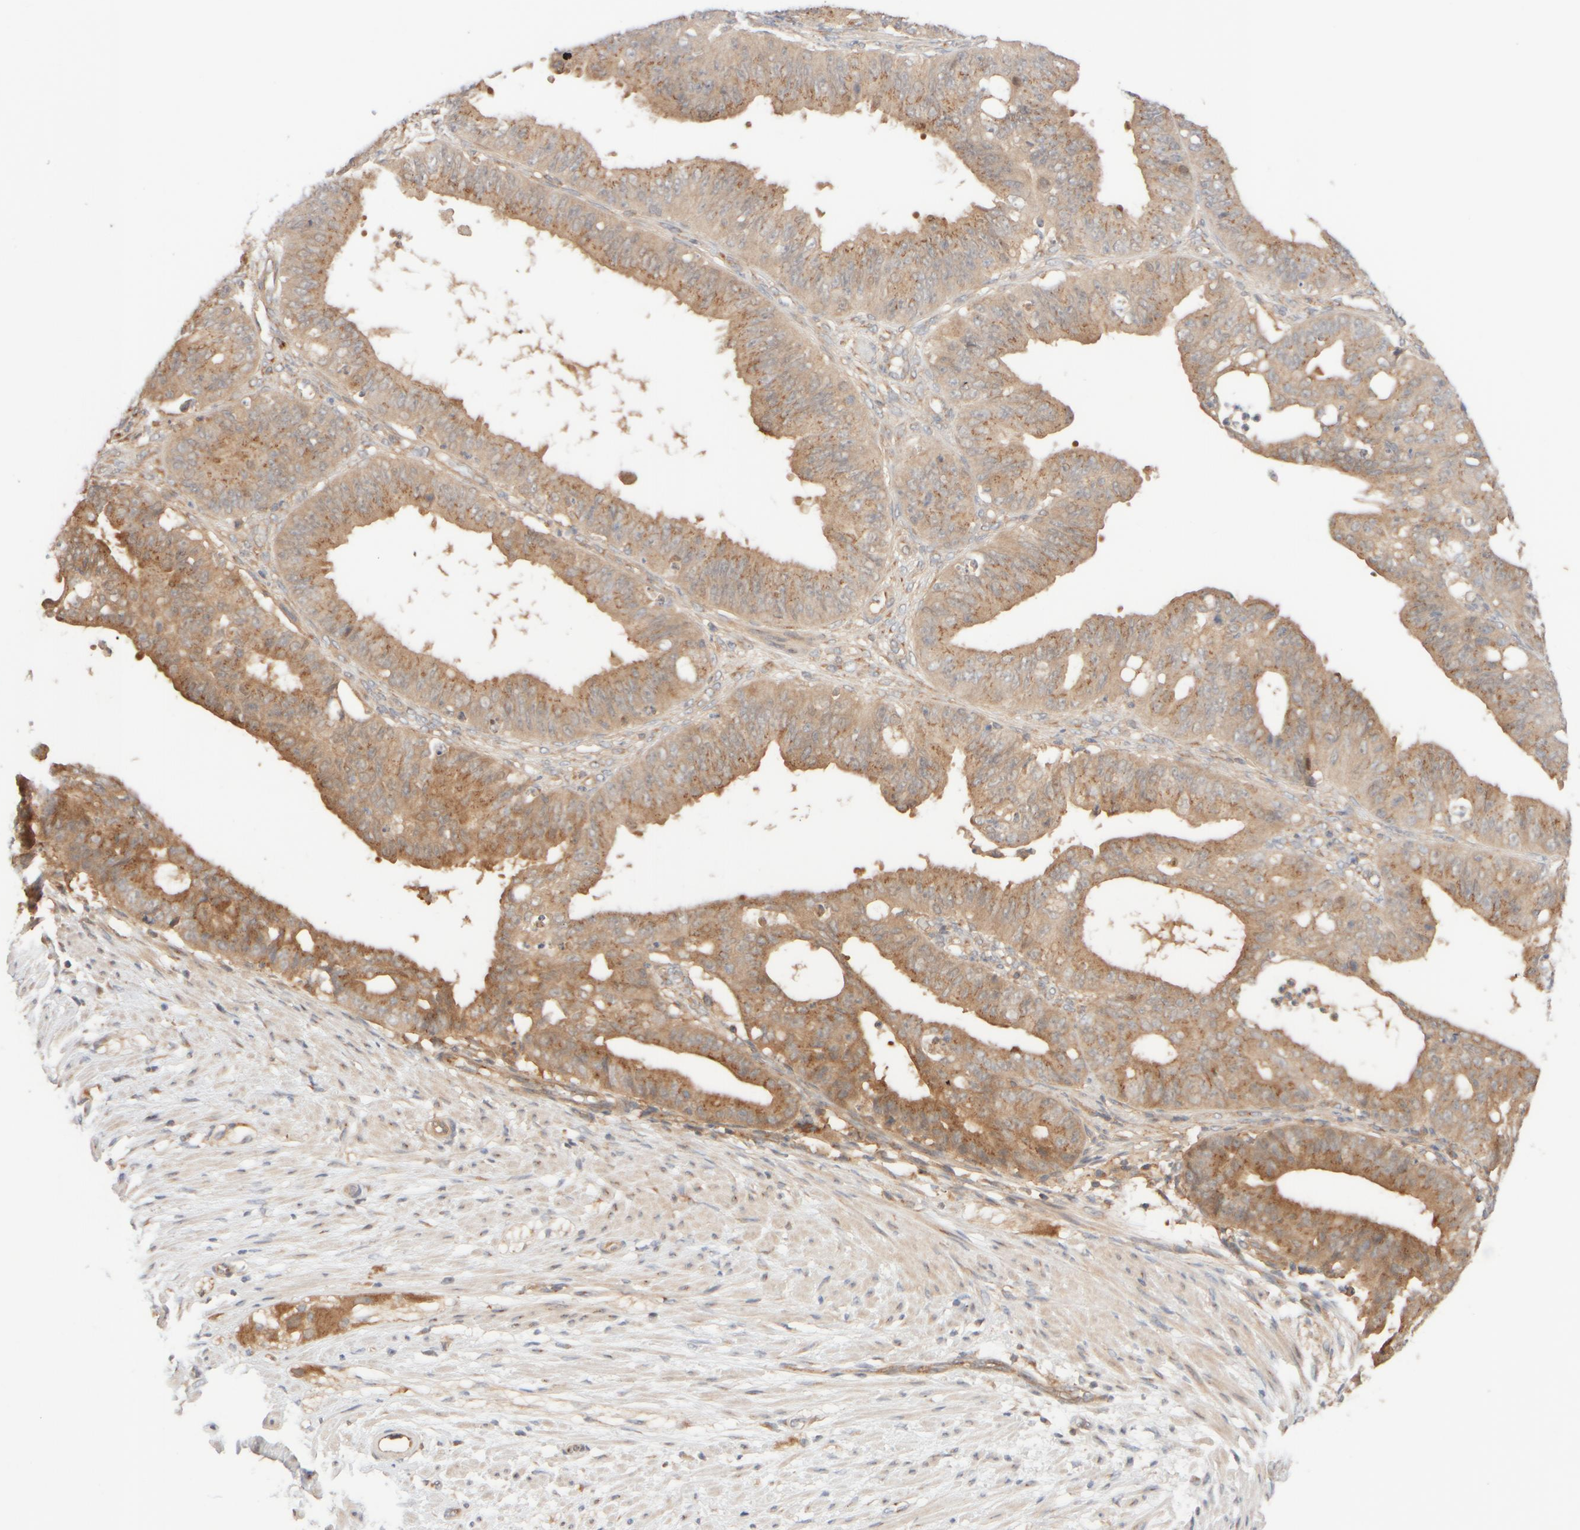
{"staining": {"intensity": "moderate", "quantity": ">75%", "location": "cytoplasmic/membranous"}, "tissue": "ovarian cancer", "cell_type": "Tumor cells", "image_type": "cancer", "snomed": [{"axis": "morphology", "description": "Carcinoma, endometroid"}, {"axis": "topography", "description": "Ovary"}], "caption": "IHC photomicrograph of endometroid carcinoma (ovarian) stained for a protein (brown), which reveals medium levels of moderate cytoplasmic/membranous expression in about >75% of tumor cells.", "gene": "RABEP1", "patient": {"sex": "female", "age": 42}}